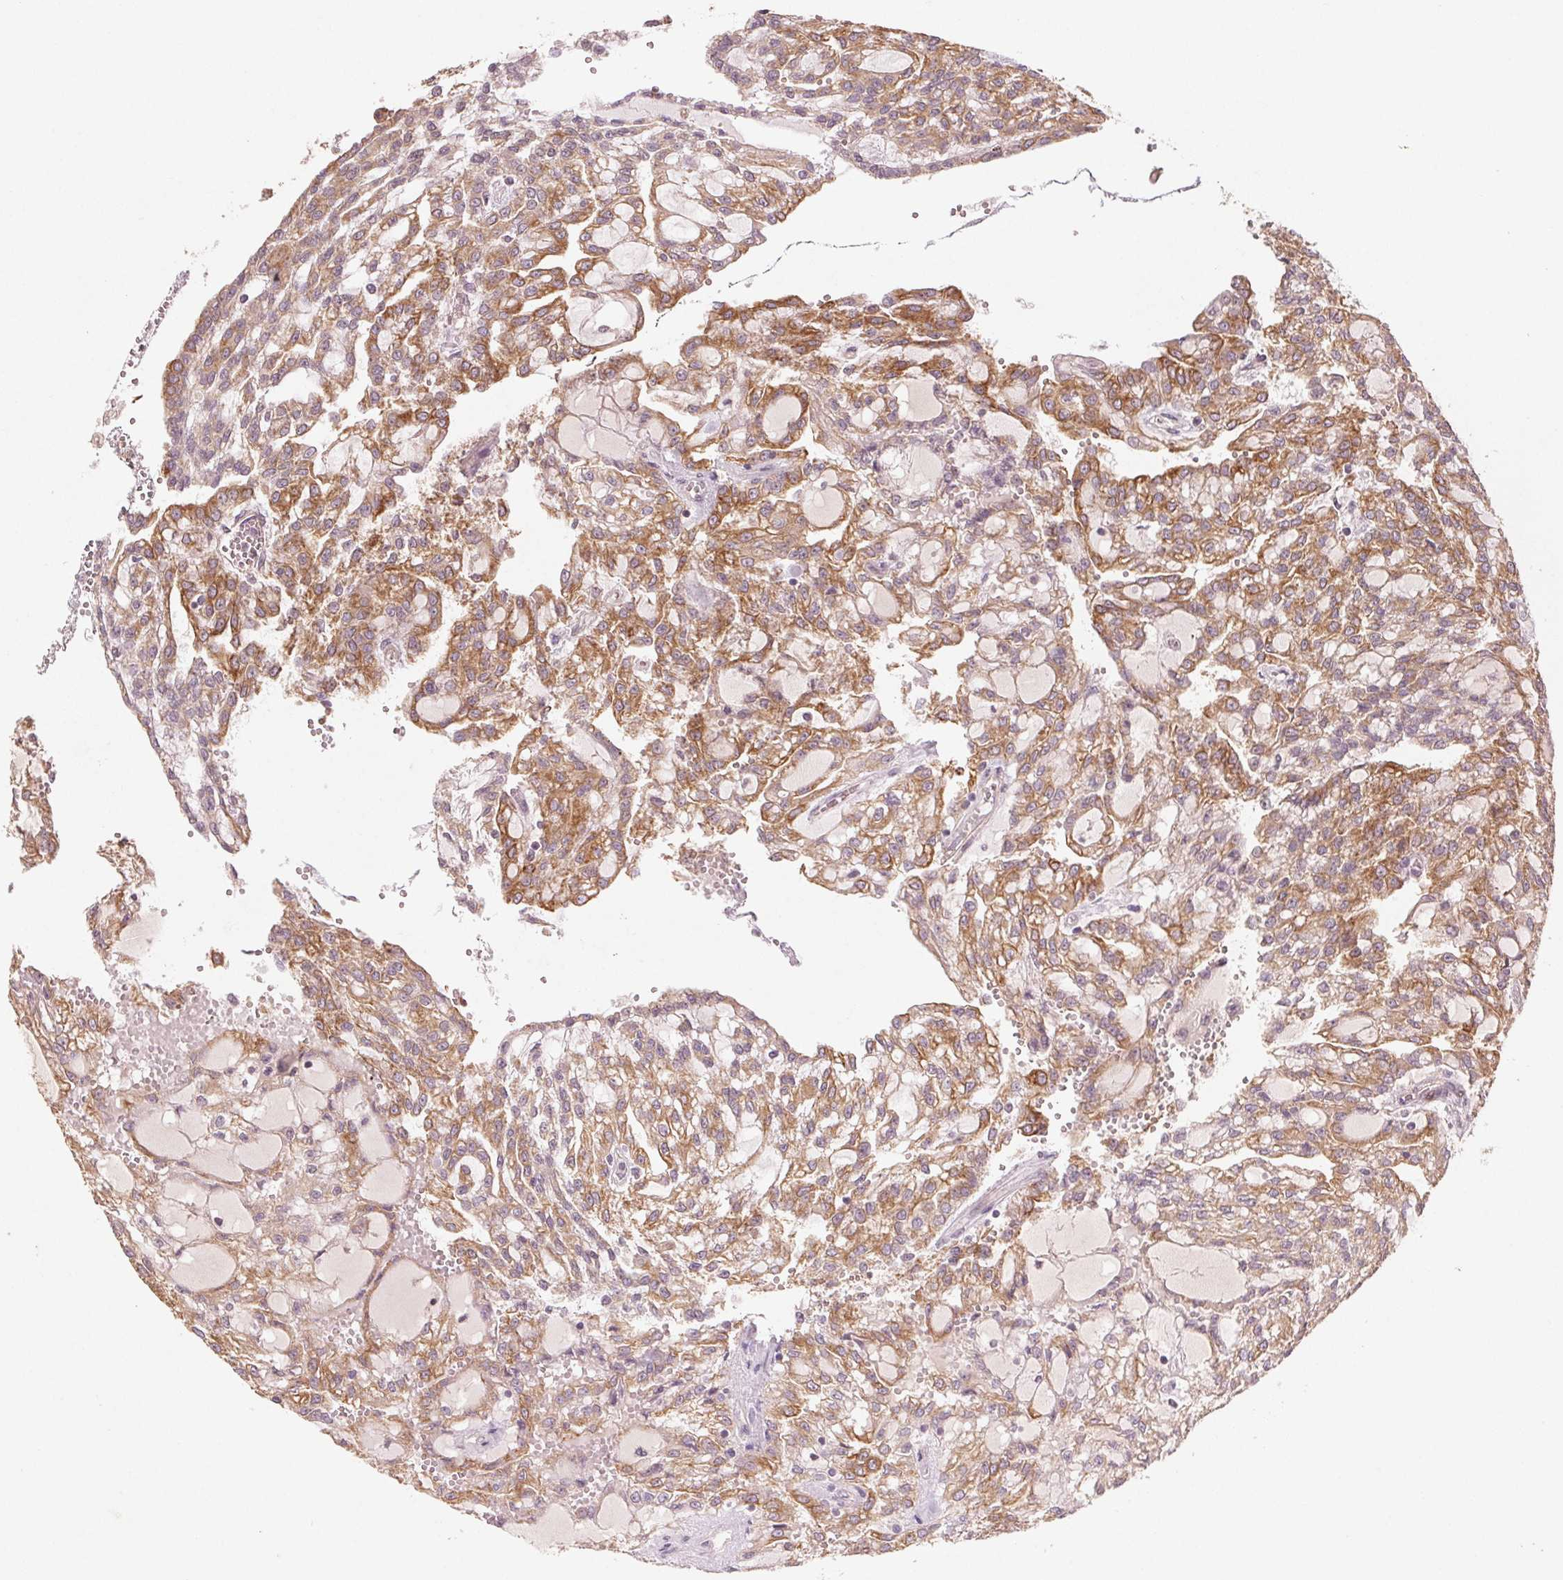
{"staining": {"intensity": "moderate", "quantity": ">75%", "location": "cytoplasmic/membranous"}, "tissue": "renal cancer", "cell_type": "Tumor cells", "image_type": "cancer", "snomed": [{"axis": "morphology", "description": "Adenocarcinoma, NOS"}, {"axis": "topography", "description": "Kidney"}], "caption": "Adenocarcinoma (renal) stained with IHC demonstrates moderate cytoplasmic/membranous expression in about >75% of tumor cells.", "gene": "SMLR1", "patient": {"sex": "male", "age": 63}}